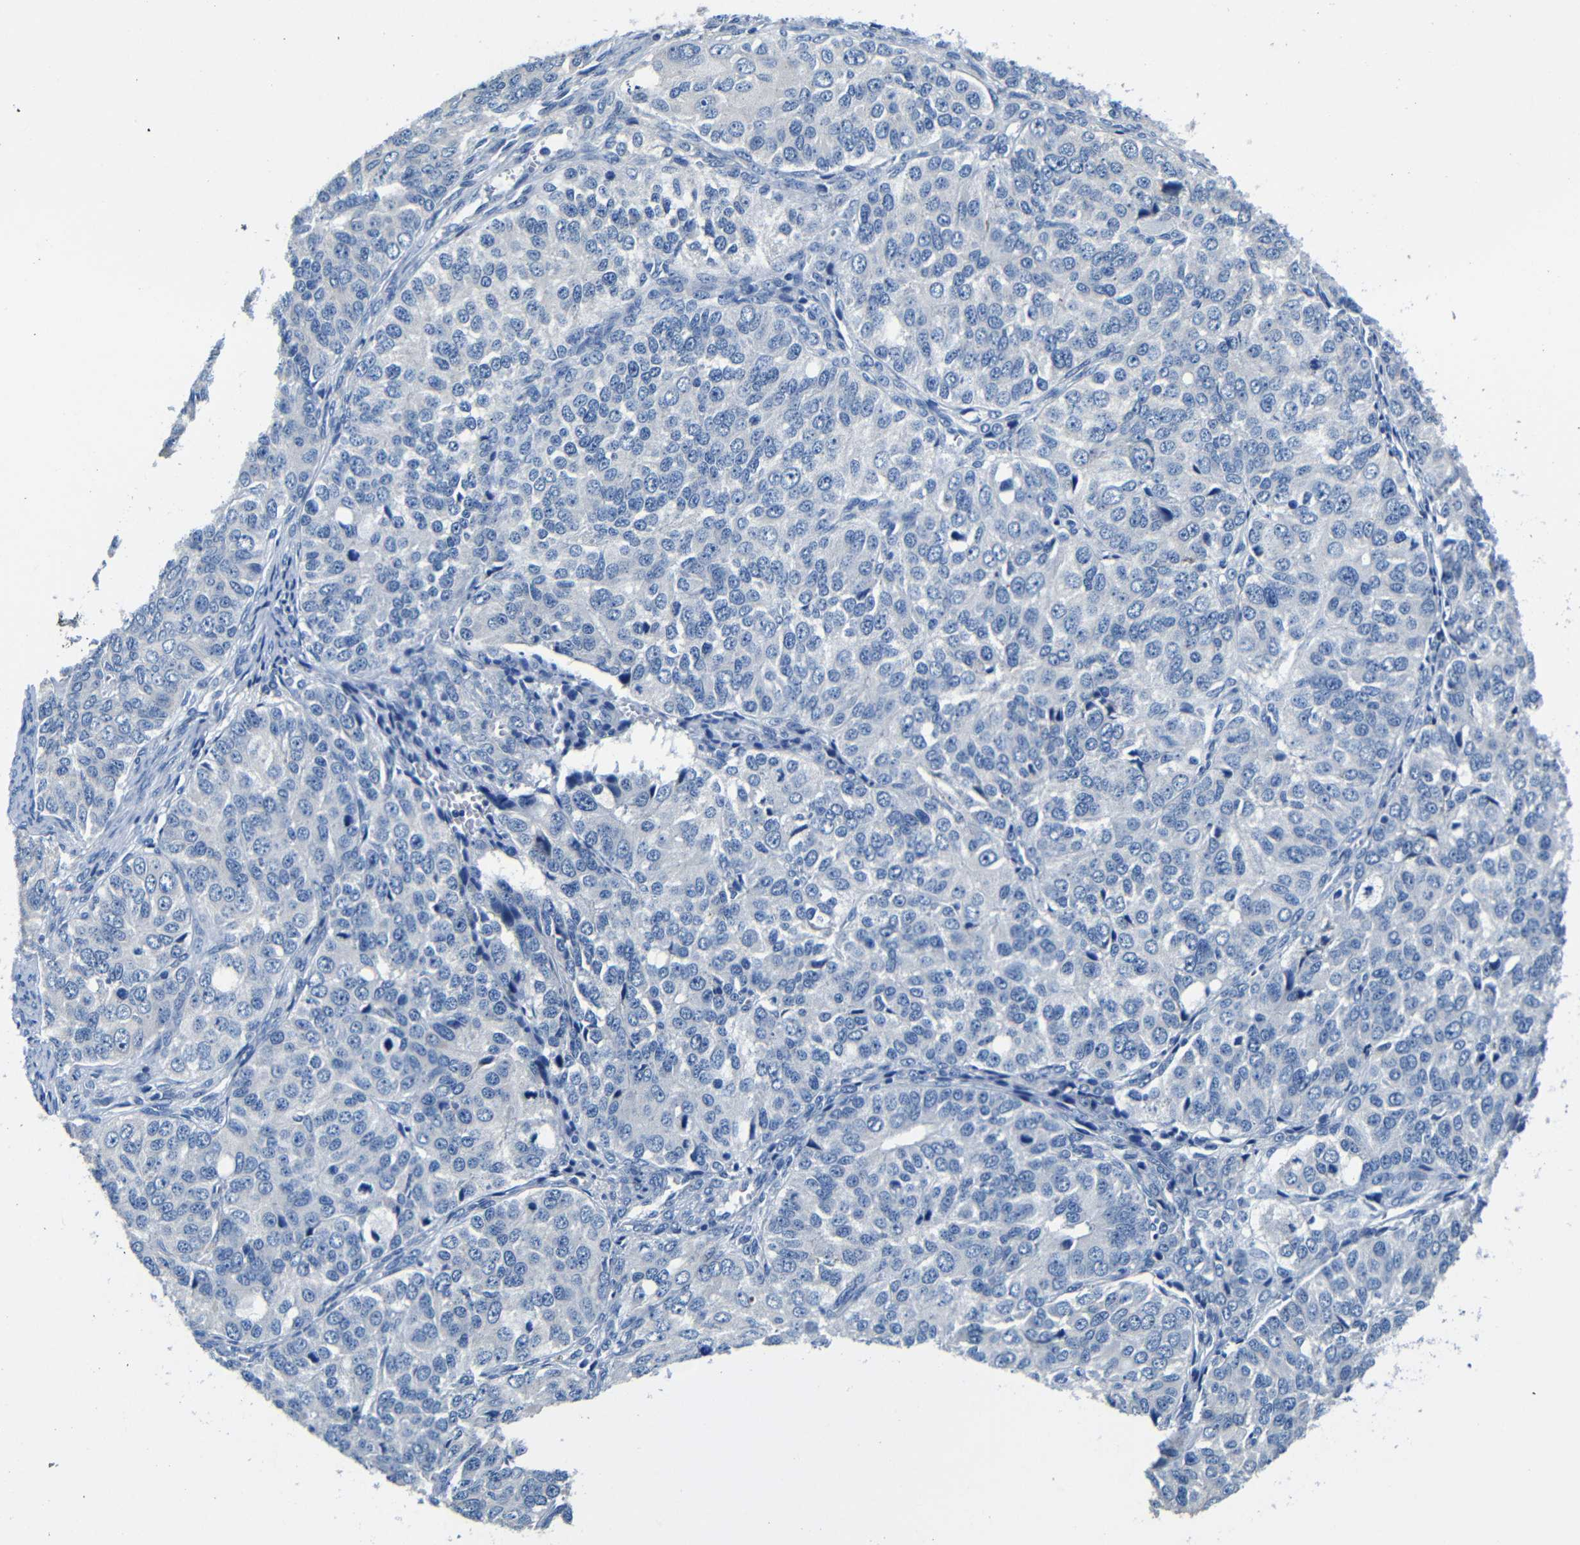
{"staining": {"intensity": "negative", "quantity": "none", "location": "none"}, "tissue": "ovarian cancer", "cell_type": "Tumor cells", "image_type": "cancer", "snomed": [{"axis": "morphology", "description": "Carcinoma, endometroid"}, {"axis": "topography", "description": "Ovary"}], "caption": "There is no significant staining in tumor cells of ovarian cancer (endometroid carcinoma). (DAB IHC visualized using brightfield microscopy, high magnification).", "gene": "TNFAIP1", "patient": {"sex": "female", "age": 51}}